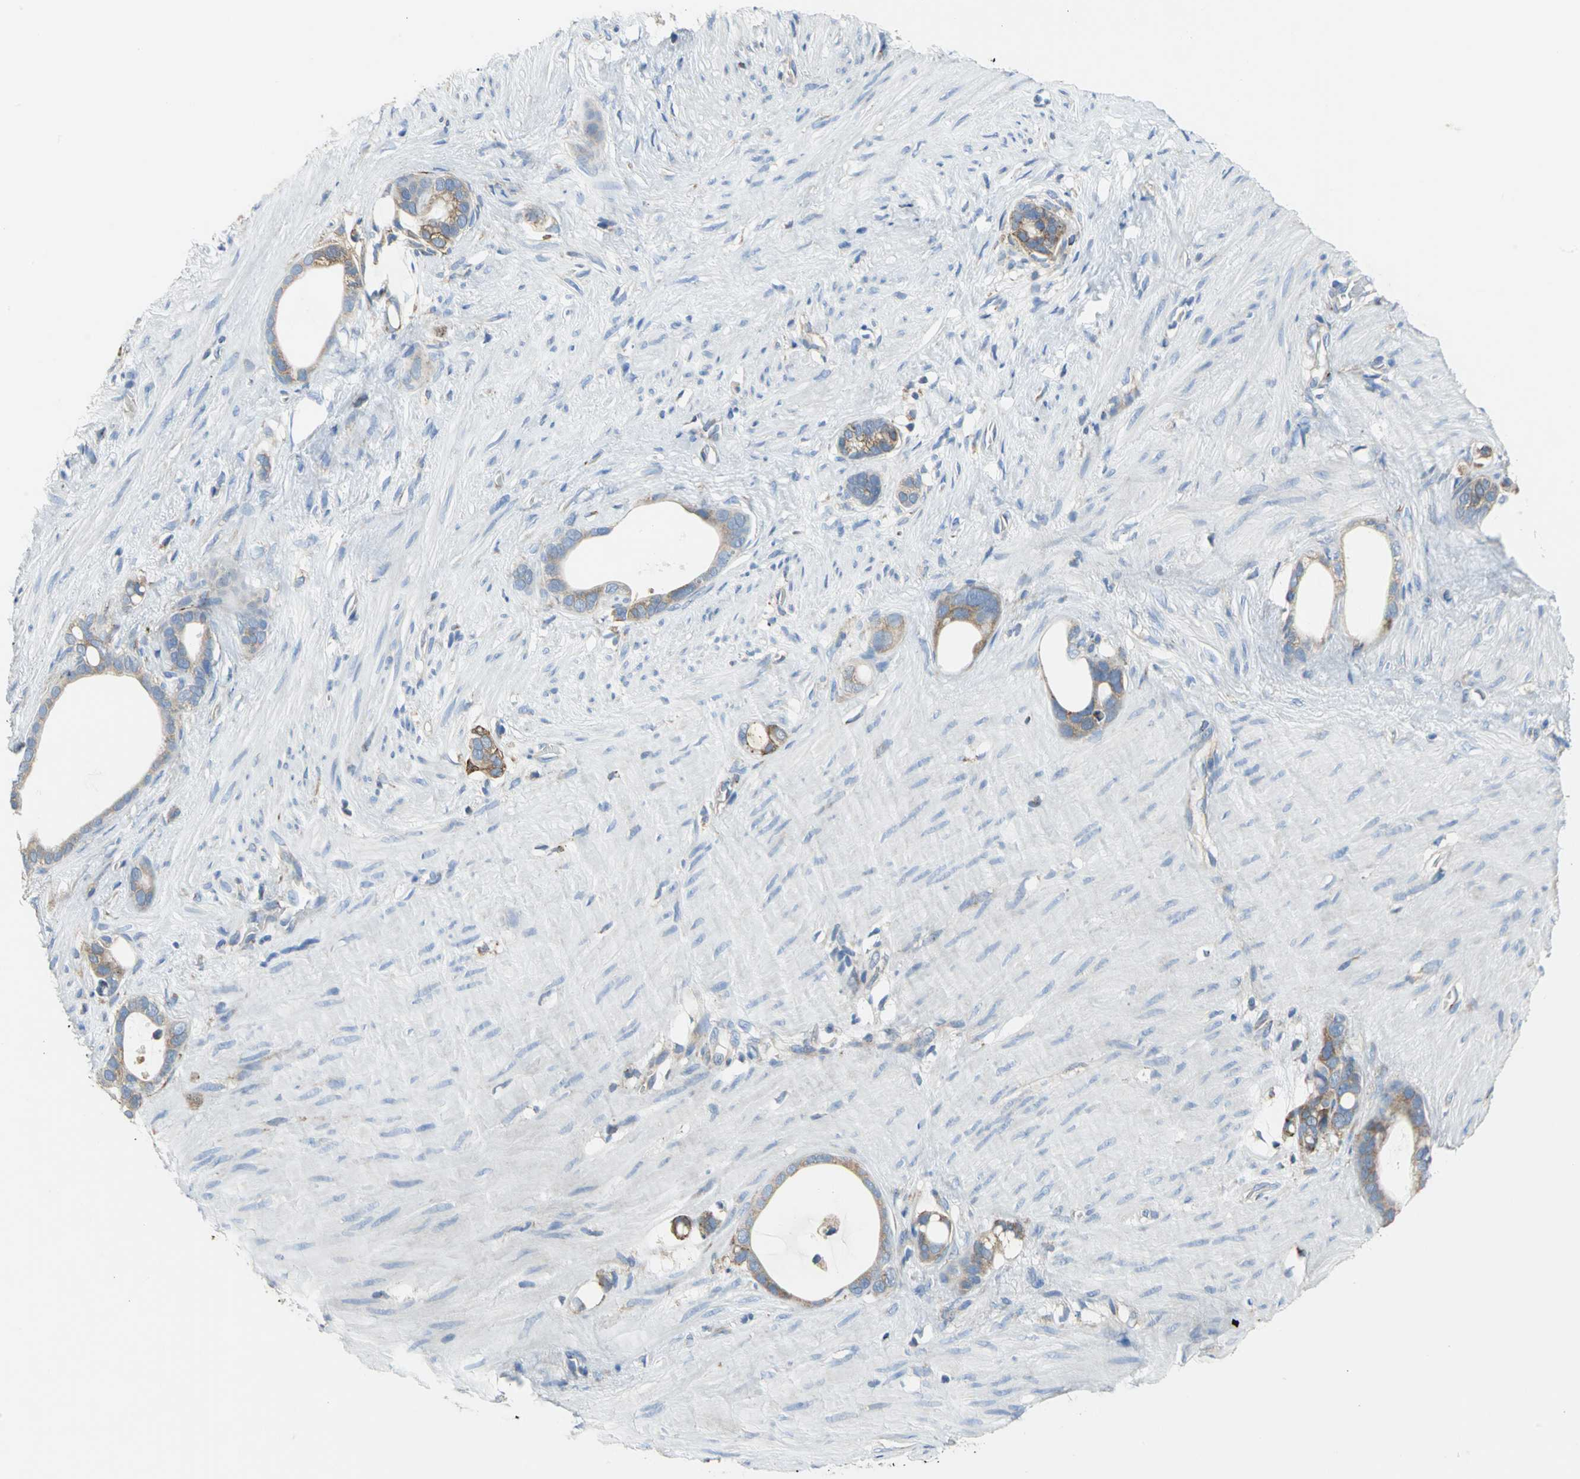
{"staining": {"intensity": "moderate", "quantity": ">75%", "location": "cytoplasmic/membranous"}, "tissue": "stomach cancer", "cell_type": "Tumor cells", "image_type": "cancer", "snomed": [{"axis": "morphology", "description": "Adenocarcinoma, NOS"}, {"axis": "topography", "description": "Stomach"}], "caption": "Adenocarcinoma (stomach) stained for a protein reveals moderate cytoplasmic/membranous positivity in tumor cells.", "gene": "TULP4", "patient": {"sex": "female", "age": 75}}